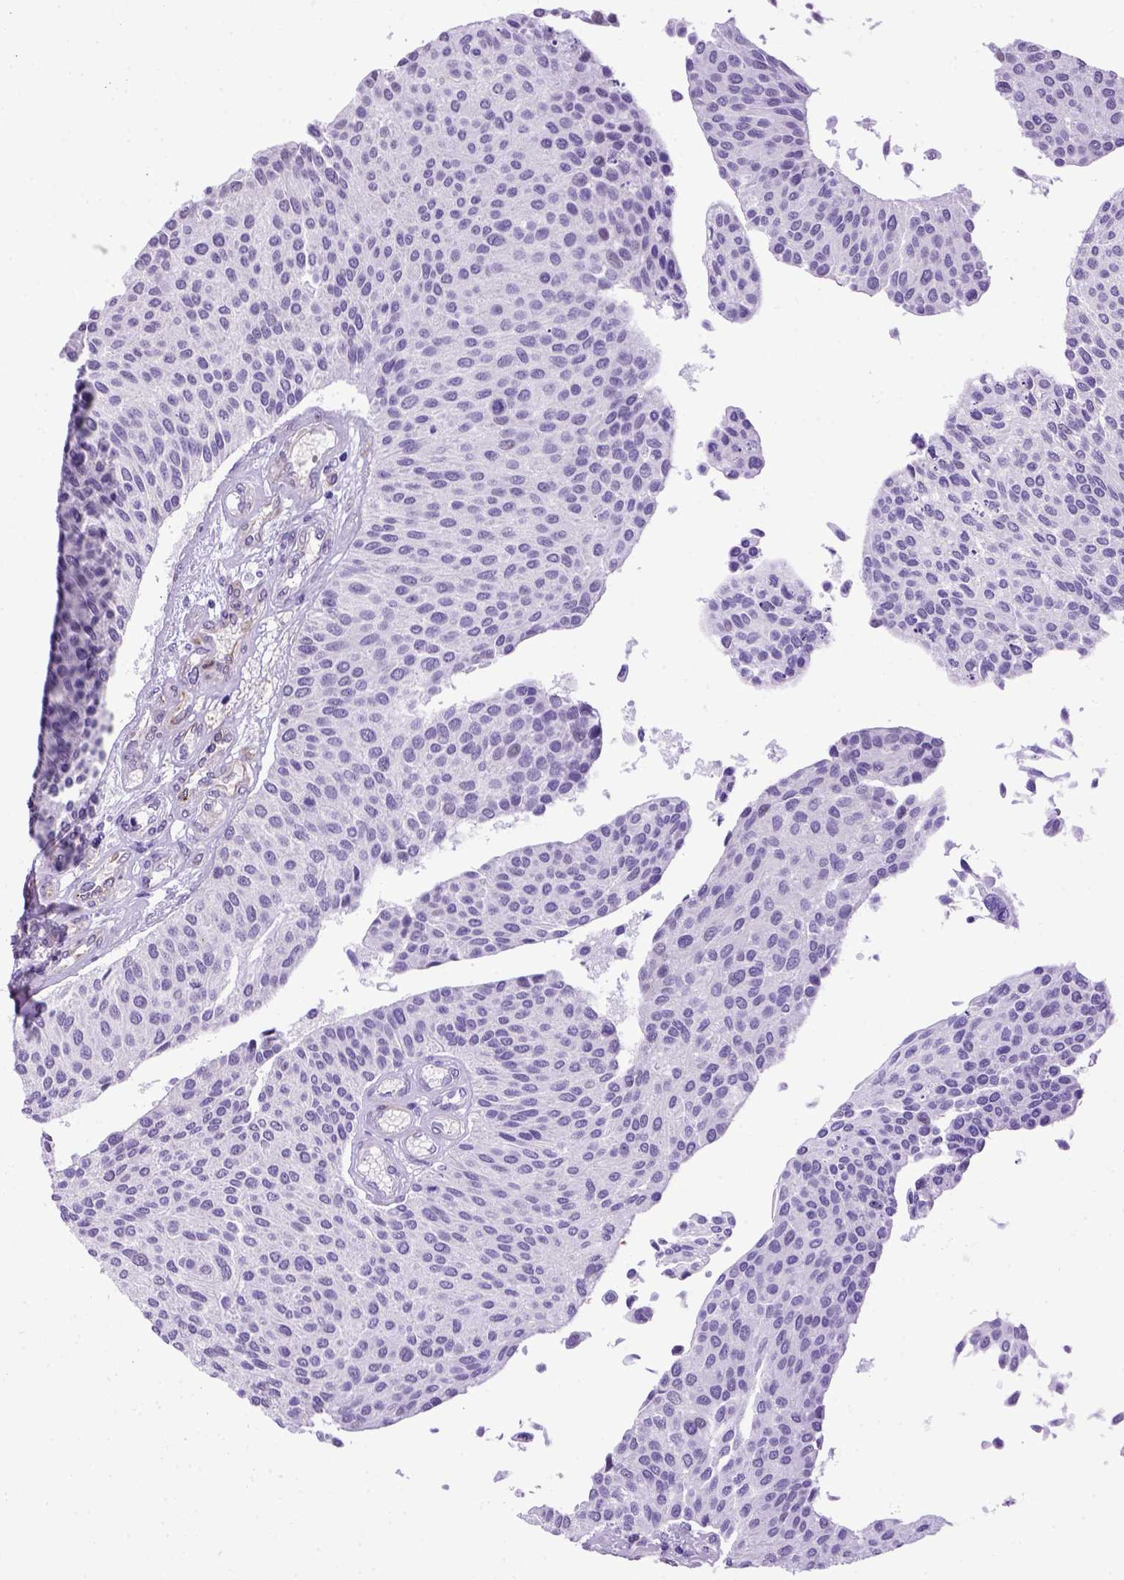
{"staining": {"intensity": "negative", "quantity": "none", "location": "none"}, "tissue": "urothelial cancer", "cell_type": "Tumor cells", "image_type": "cancer", "snomed": [{"axis": "morphology", "description": "Urothelial carcinoma, NOS"}, {"axis": "topography", "description": "Urinary bladder"}], "caption": "This histopathology image is of urothelial cancer stained with immunohistochemistry (IHC) to label a protein in brown with the nuclei are counter-stained blue. There is no positivity in tumor cells.", "gene": "ADAM12", "patient": {"sex": "male", "age": 55}}